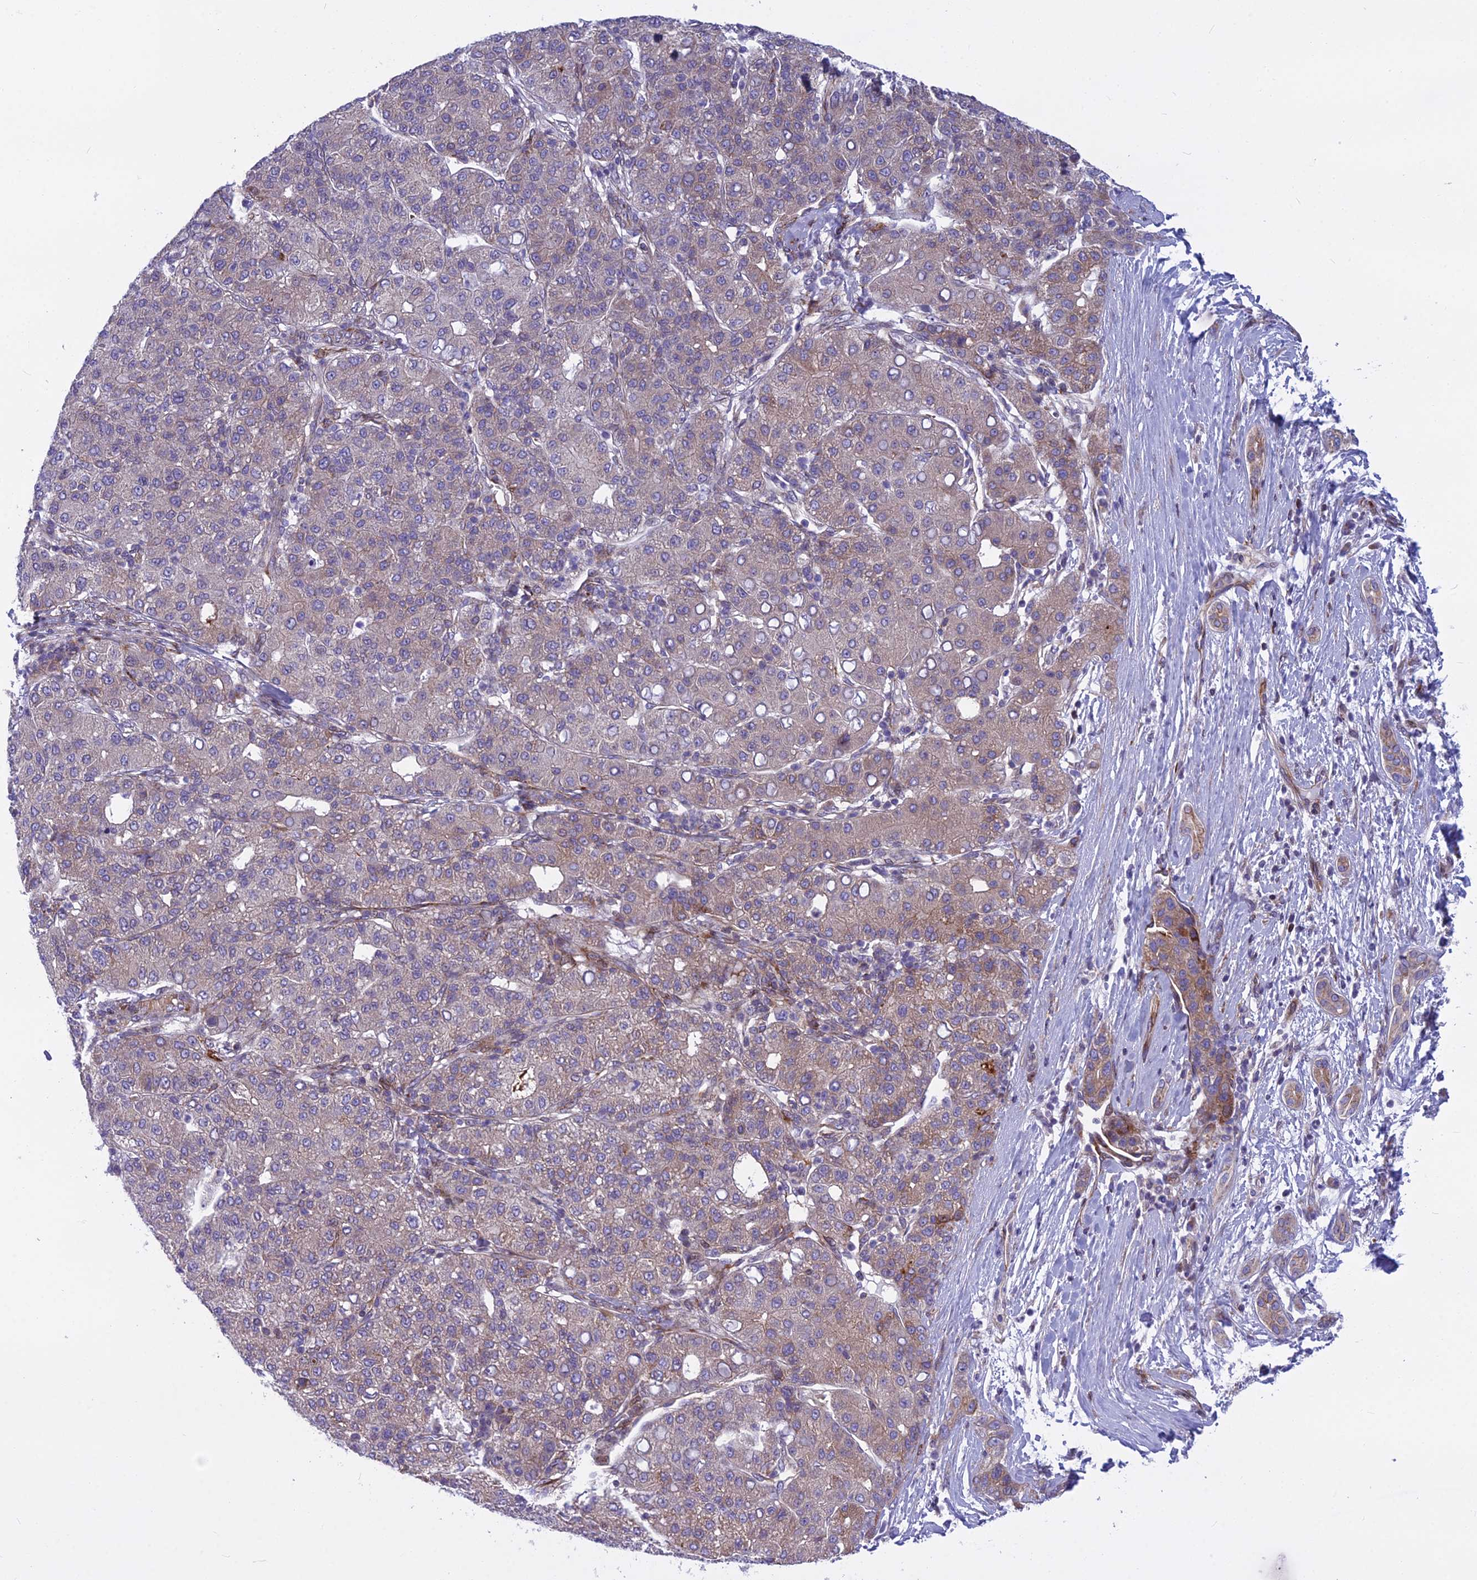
{"staining": {"intensity": "weak", "quantity": "25%-75%", "location": "cytoplasmic/membranous"}, "tissue": "liver cancer", "cell_type": "Tumor cells", "image_type": "cancer", "snomed": [{"axis": "morphology", "description": "Carcinoma, Hepatocellular, NOS"}, {"axis": "topography", "description": "Liver"}], "caption": "Weak cytoplasmic/membranous staining for a protein is identified in approximately 25%-75% of tumor cells of hepatocellular carcinoma (liver) using immunohistochemistry.", "gene": "PCDHB14", "patient": {"sex": "male", "age": 65}}